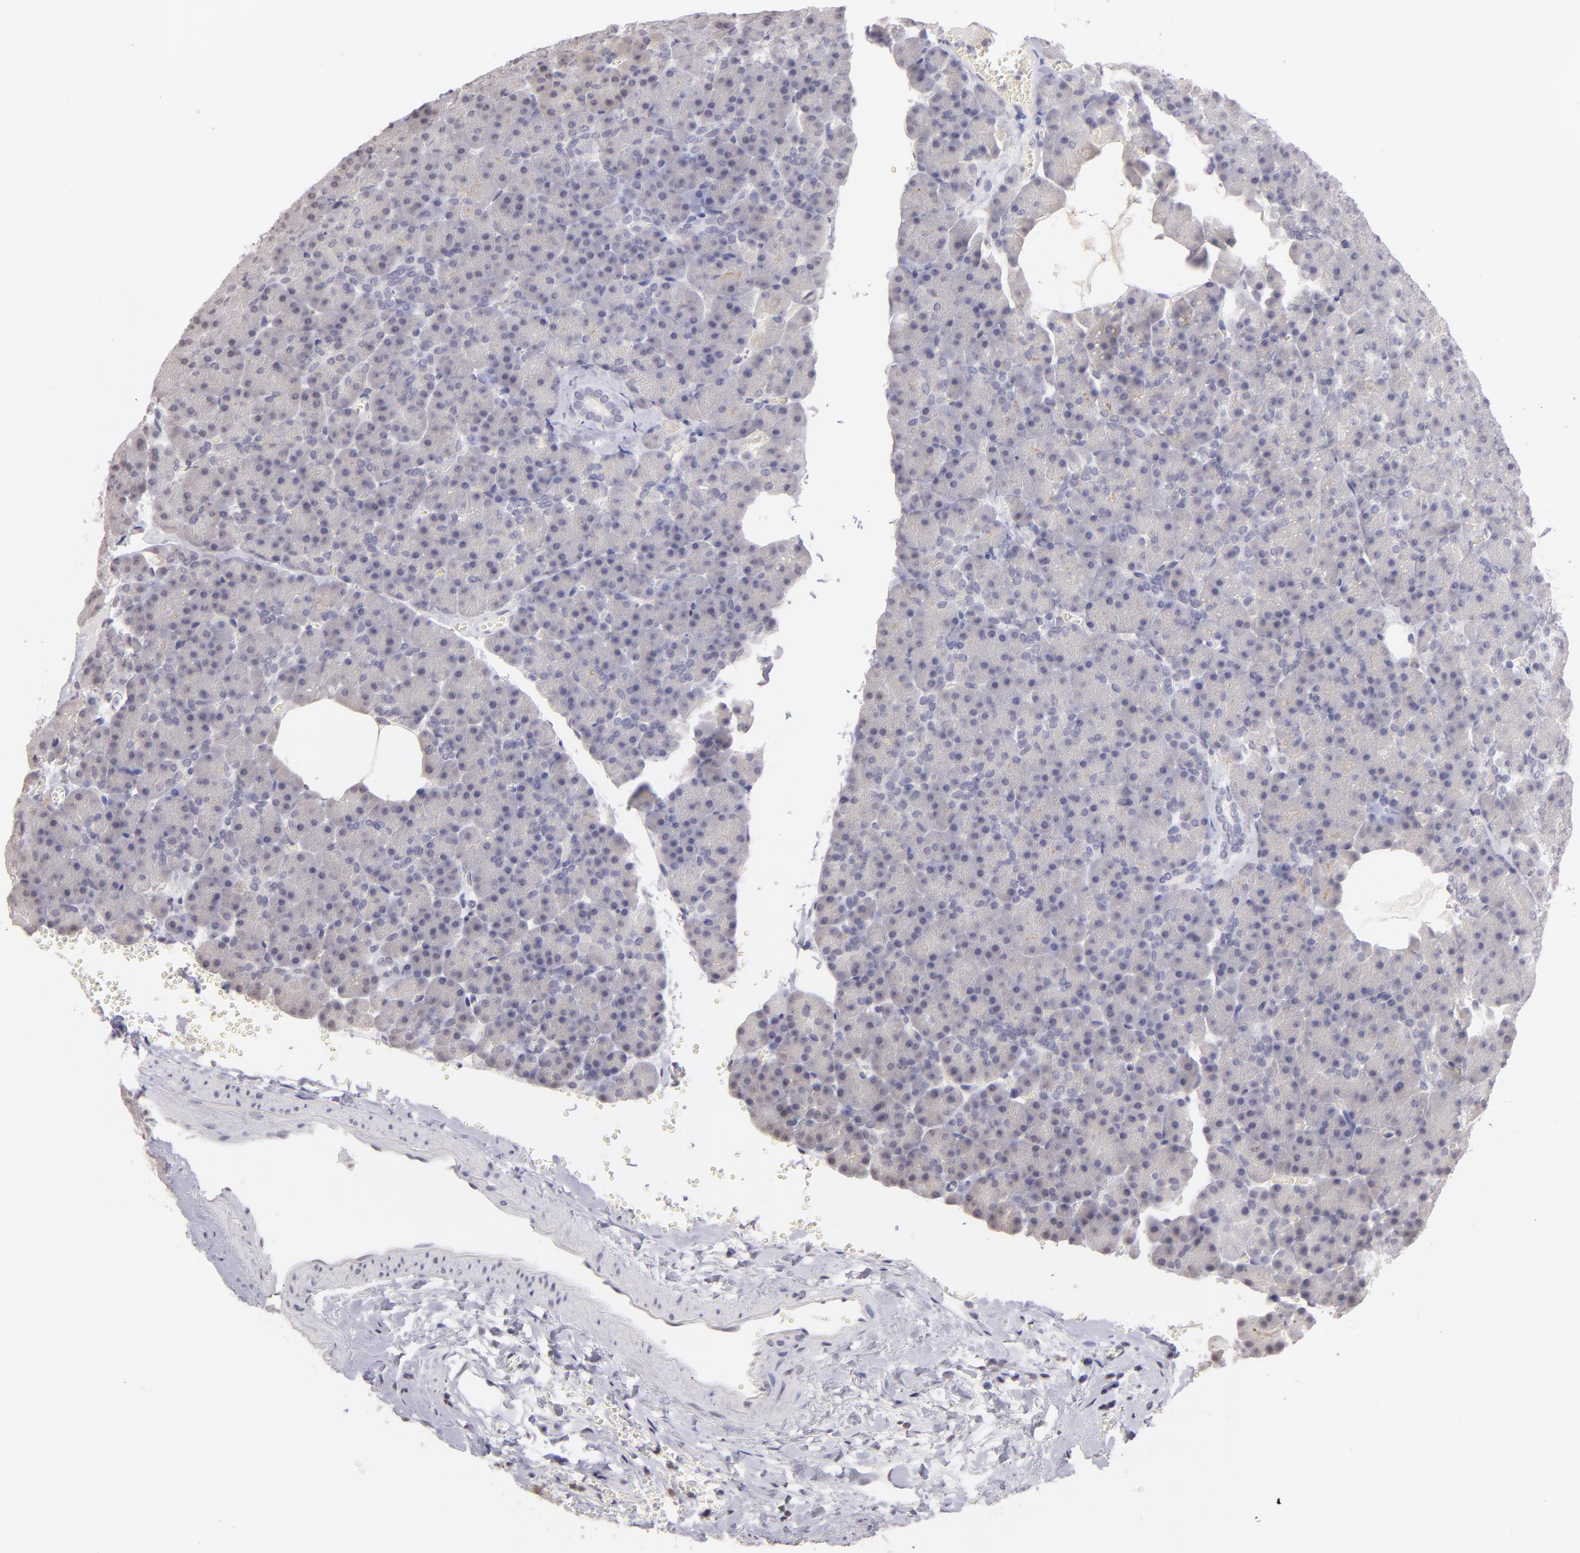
{"staining": {"intensity": "weak", "quantity": "<25%", "location": "cytoplasmic/membranous"}, "tissue": "pancreas", "cell_type": "Exocrine glandular cells", "image_type": "normal", "snomed": [{"axis": "morphology", "description": "Normal tissue, NOS"}, {"axis": "topography", "description": "Pancreas"}], "caption": "Immunohistochemistry (IHC) of unremarkable pancreas demonstrates no positivity in exocrine glandular cells.", "gene": "IL2RA", "patient": {"sex": "female", "age": 35}}